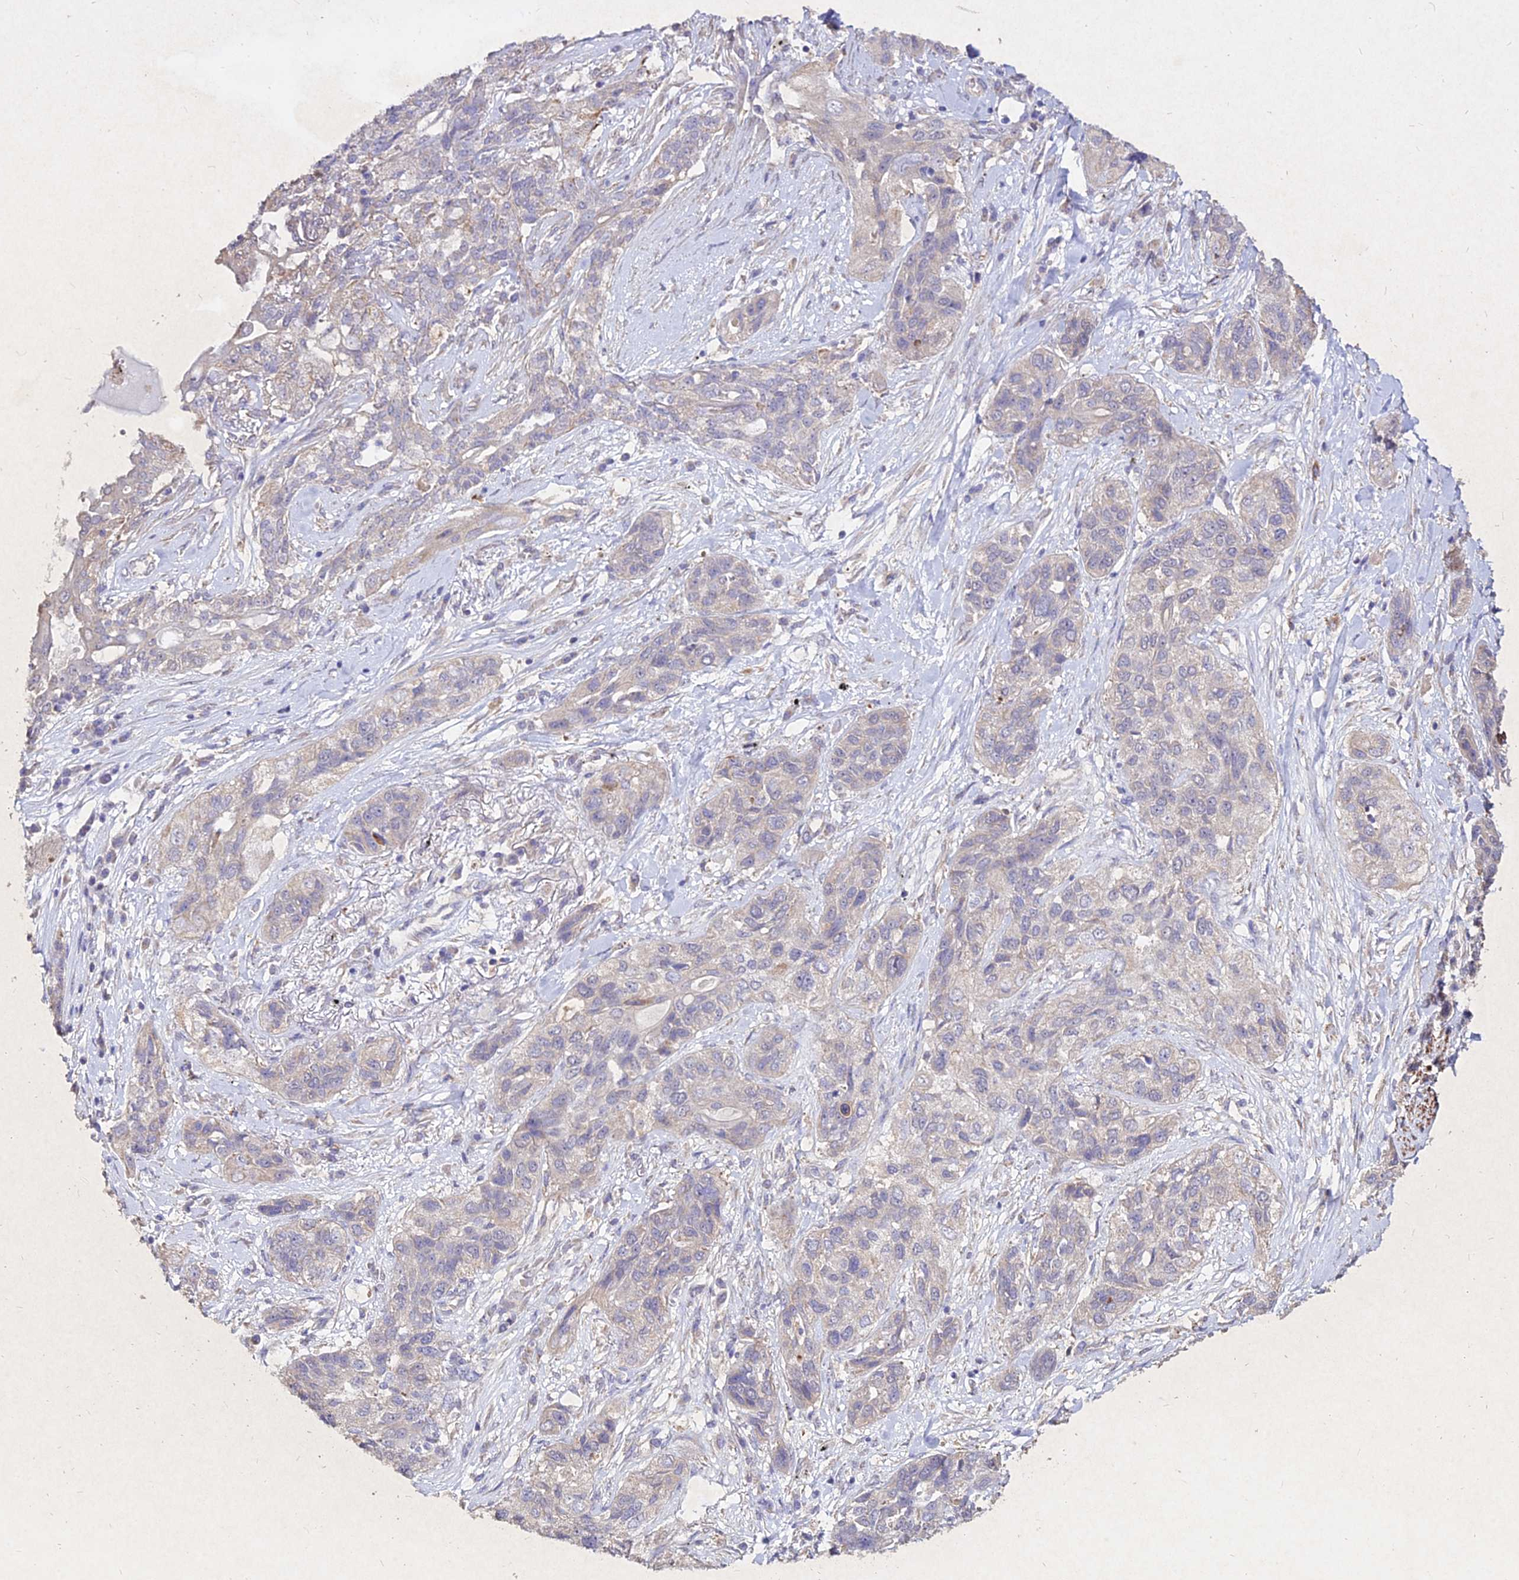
{"staining": {"intensity": "negative", "quantity": "none", "location": "none"}, "tissue": "lung cancer", "cell_type": "Tumor cells", "image_type": "cancer", "snomed": [{"axis": "morphology", "description": "Squamous cell carcinoma, NOS"}, {"axis": "topography", "description": "Lung"}], "caption": "Micrograph shows no significant protein staining in tumor cells of lung squamous cell carcinoma.", "gene": "SKA1", "patient": {"sex": "female", "age": 70}}